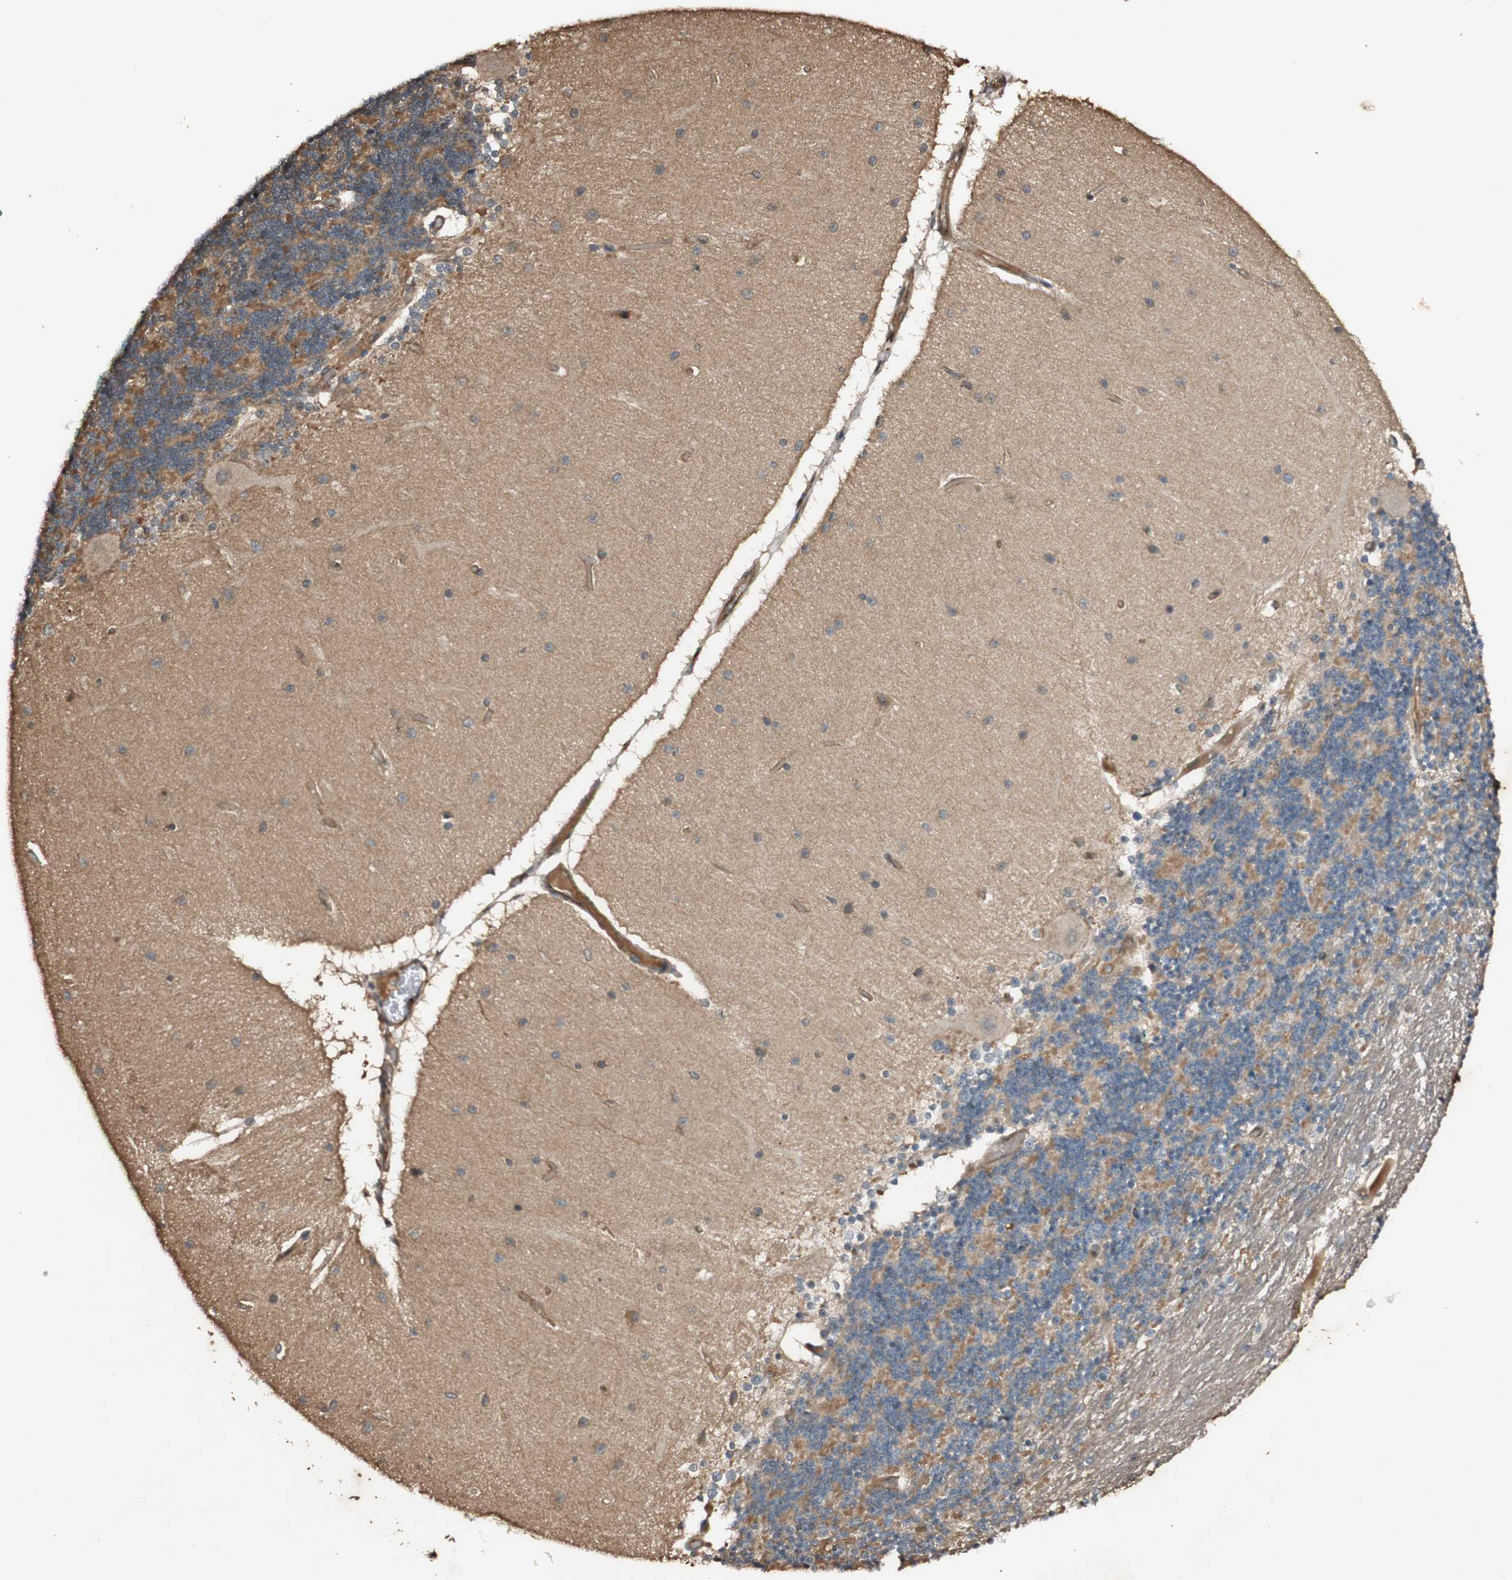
{"staining": {"intensity": "moderate", "quantity": "<25%", "location": "cytoplasmic/membranous"}, "tissue": "cerebellum", "cell_type": "Cells in granular layer", "image_type": "normal", "snomed": [{"axis": "morphology", "description": "Normal tissue, NOS"}, {"axis": "topography", "description": "Cerebellum"}], "caption": "DAB (3,3'-diaminobenzidine) immunohistochemical staining of benign cerebellum exhibits moderate cytoplasmic/membranous protein positivity in about <25% of cells in granular layer. The staining is performed using DAB brown chromogen to label protein expression. The nuclei are counter-stained blue using hematoxylin.", "gene": "EPHA8", "patient": {"sex": "female", "age": 54}}